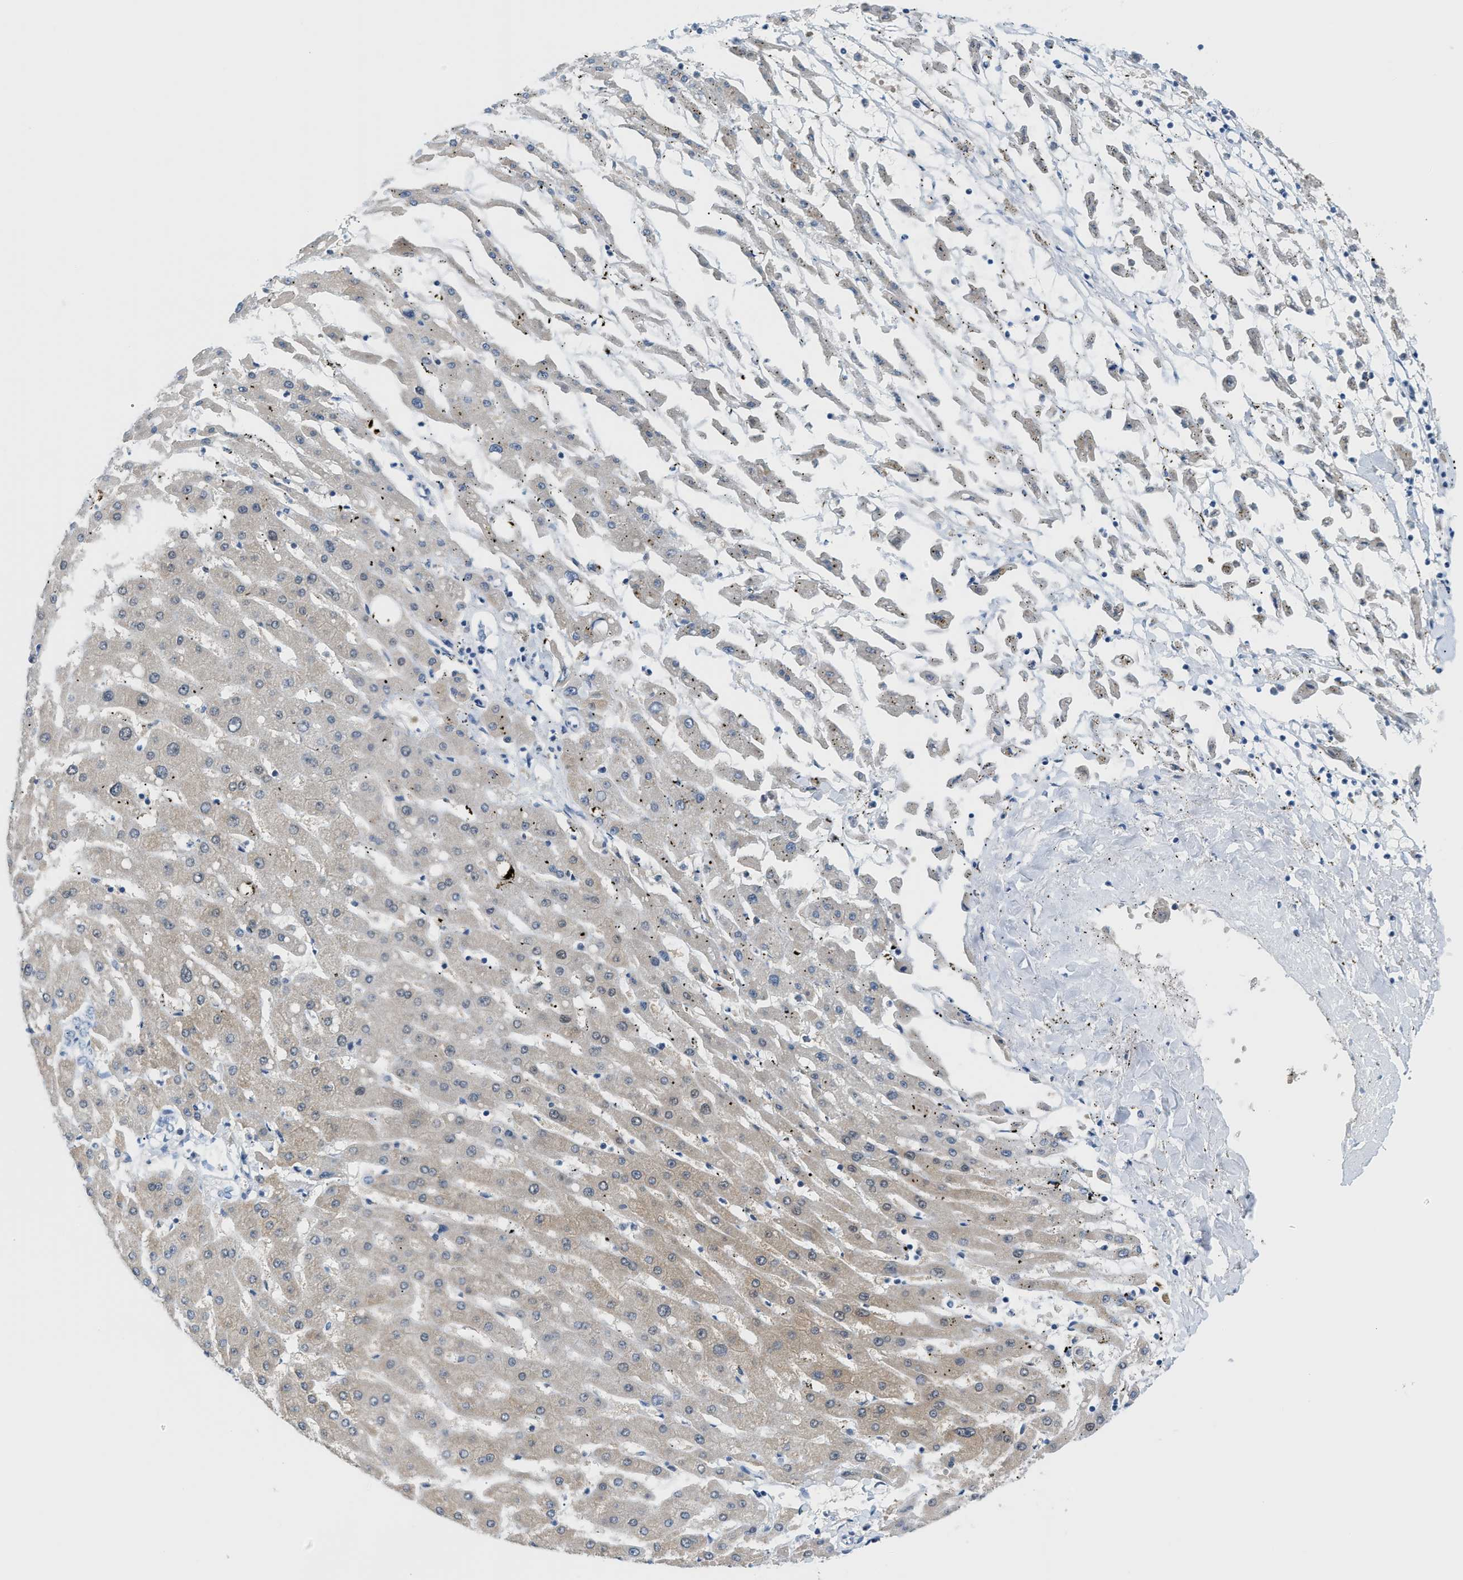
{"staining": {"intensity": "weak", "quantity": "<25%", "location": "cytoplasmic/membranous"}, "tissue": "liver cancer", "cell_type": "Tumor cells", "image_type": "cancer", "snomed": [{"axis": "morphology", "description": "Carcinoma, Hepatocellular, NOS"}, {"axis": "topography", "description": "Liver"}], "caption": "Immunohistochemistry photomicrograph of hepatocellular carcinoma (liver) stained for a protein (brown), which displays no expression in tumor cells.", "gene": "PSAT1", "patient": {"sex": "male", "age": 72}}